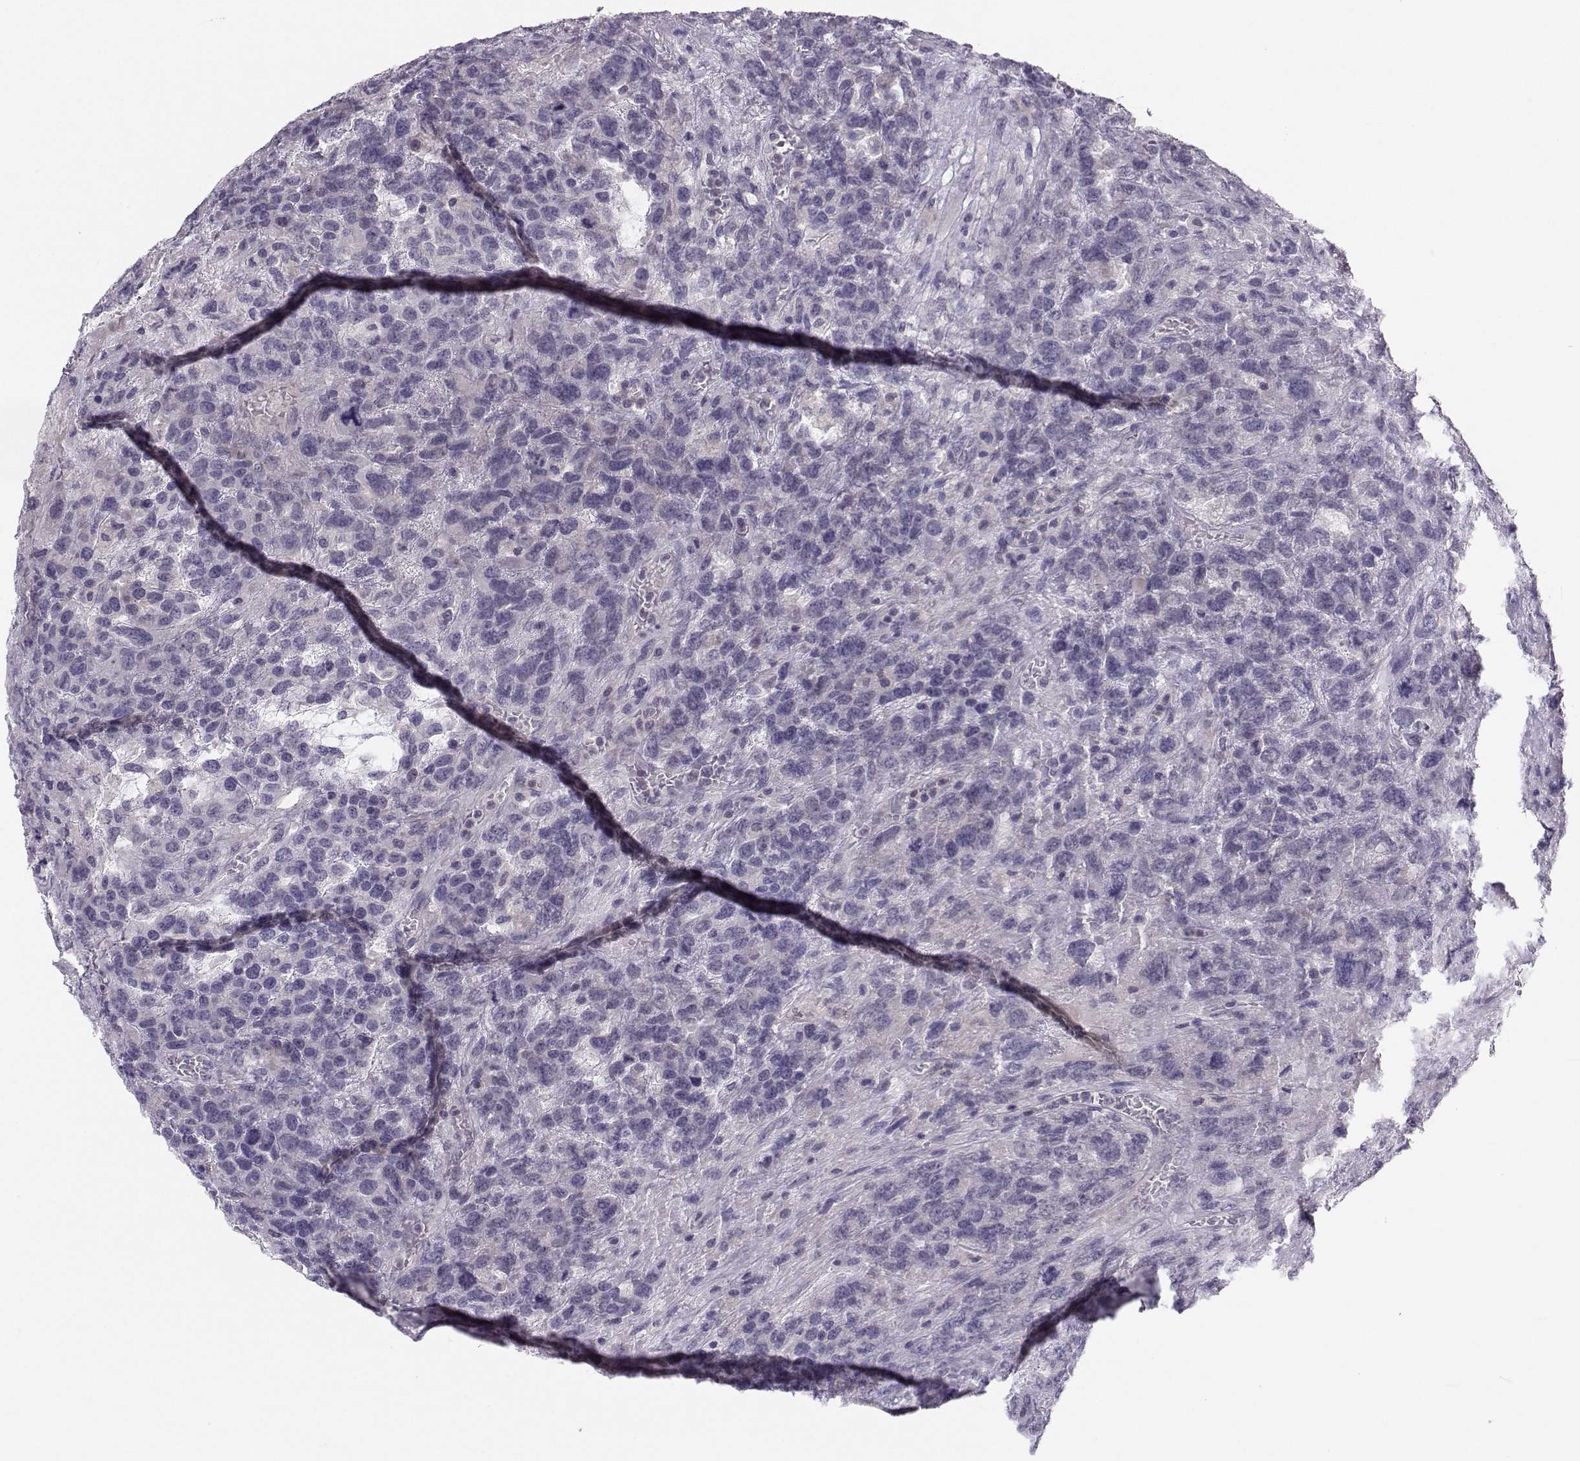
{"staining": {"intensity": "negative", "quantity": "none", "location": "none"}, "tissue": "testis cancer", "cell_type": "Tumor cells", "image_type": "cancer", "snomed": [{"axis": "morphology", "description": "Seminoma, NOS"}, {"axis": "topography", "description": "Testis"}], "caption": "Human testis cancer stained for a protein using immunohistochemistry reveals no positivity in tumor cells.", "gene": "MROH7", "patient": {"sex": "male", "age": 52}}